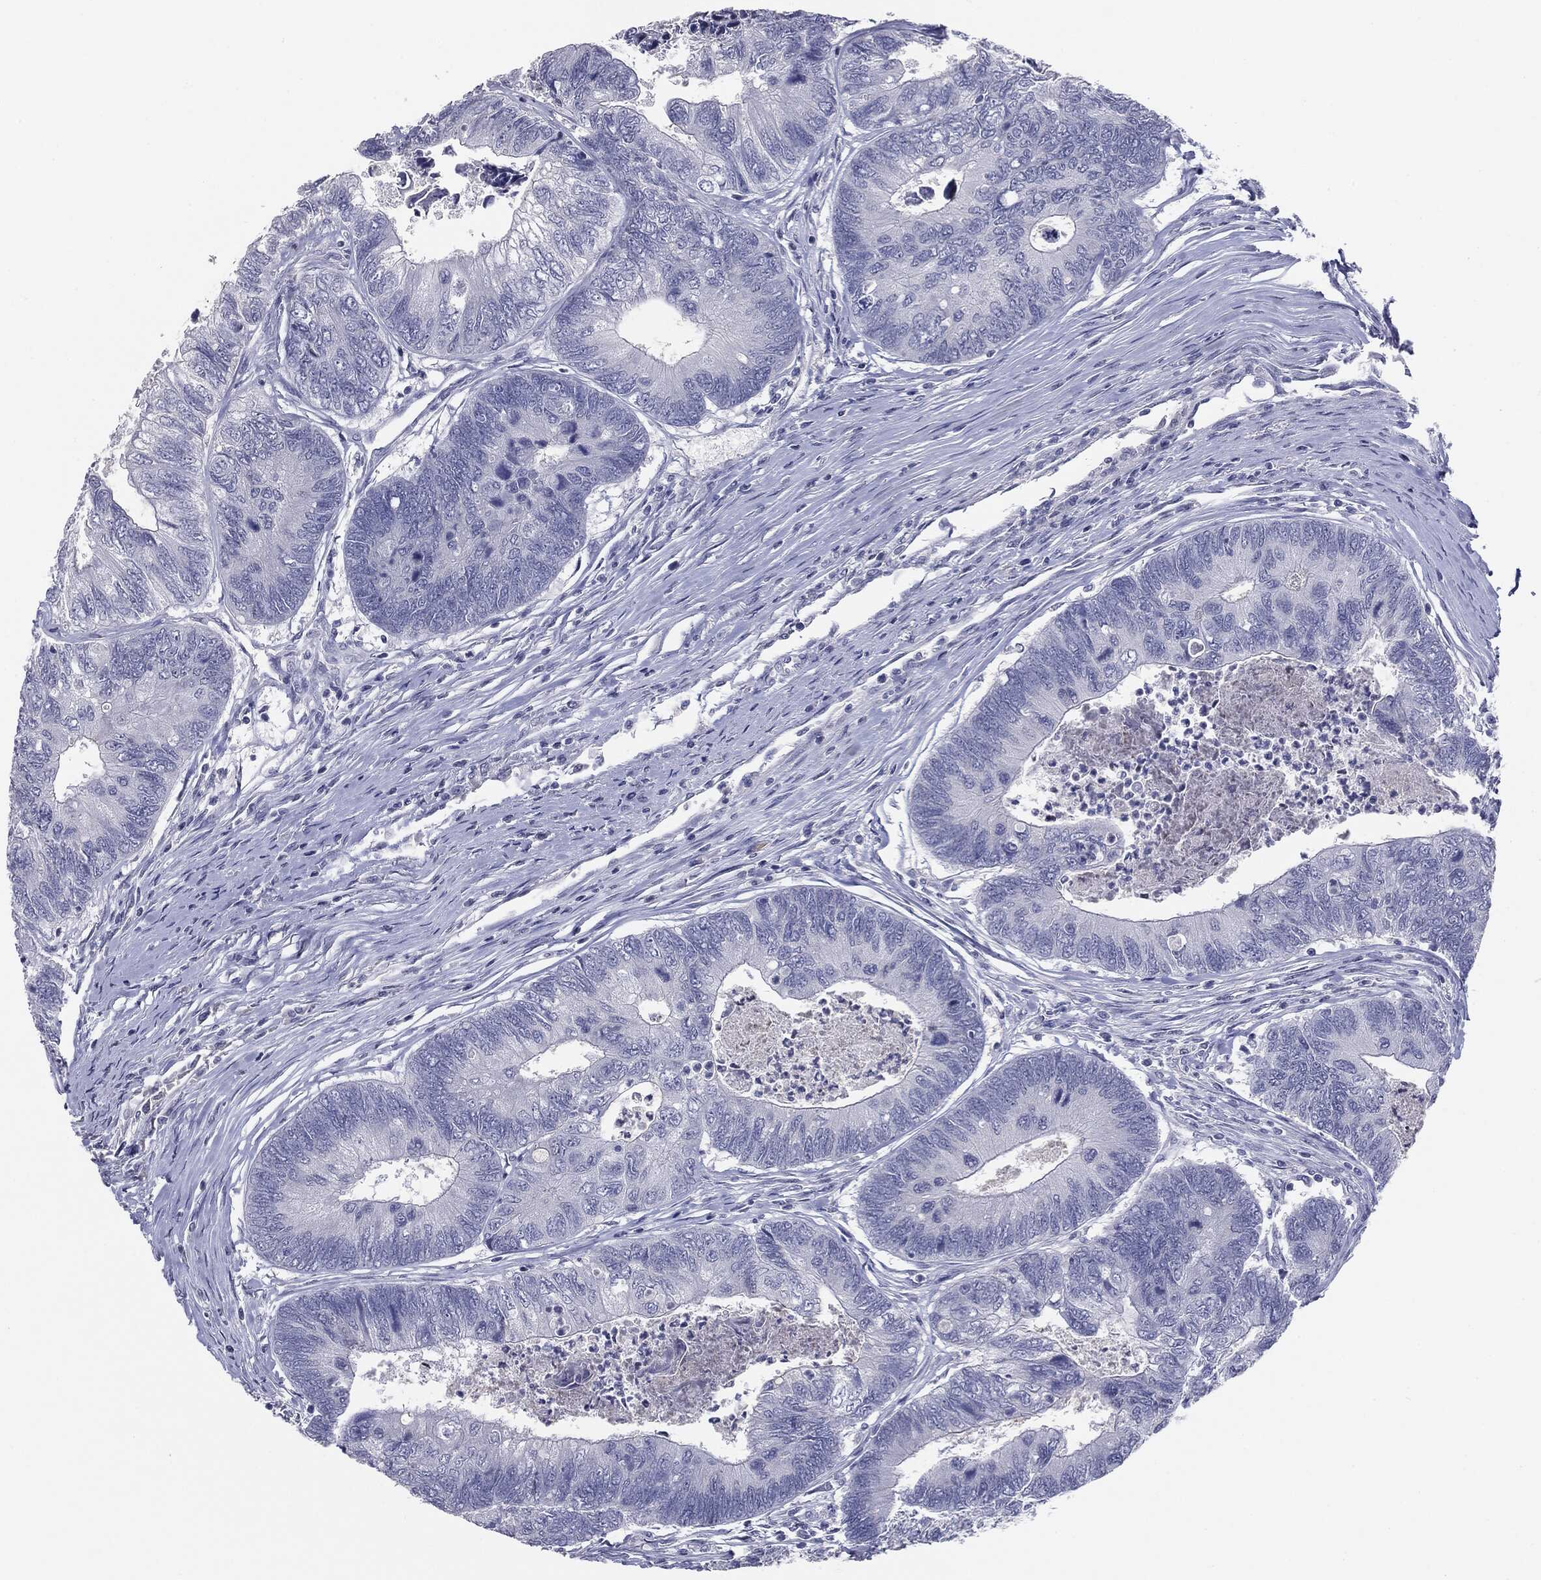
{"staining": {"intensity": "negative", "quantity": "none", "location": "none"}, "tissue": "colorectal cancer", "cell_type": "Tumor cells", "image_type": "cancer", "snomed": [{"axis": "morphology", "description": "Adenocarcinoma, NOS"}, {"axis": "topography", "description": "Colon"}], "caption": "There is no significant positivity in tumor cells of colorectal cancer. Nuclei are stained in blue.", "gene": "SERPINB4", "patient": {"sex": "female", "age": 67}}